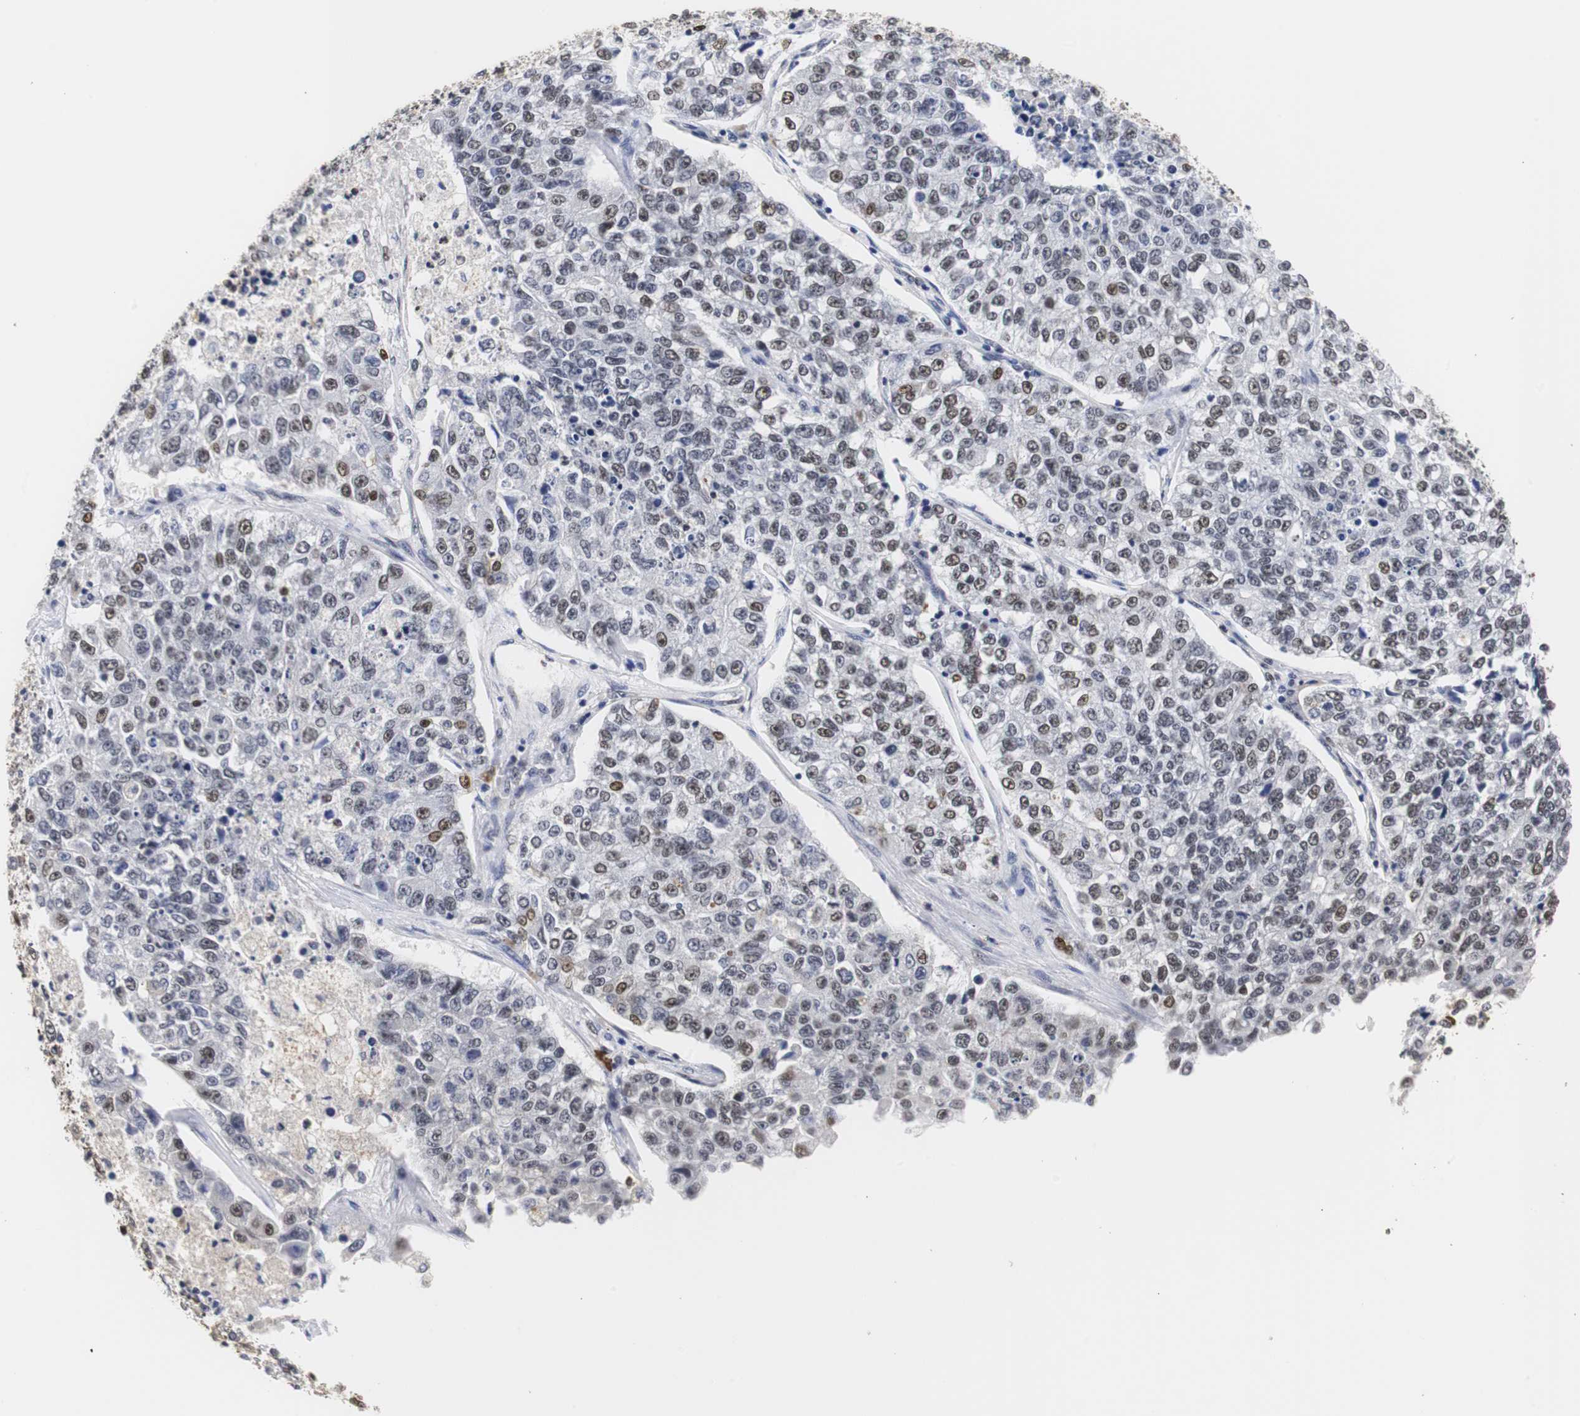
{"staining": {"intensity": "moderate", "quantity": "25%-75%", "location": "nuclear"}, "tissue": "lung cancer", "cell_type": "Tumor cells", "image_type": "cancer", "snomed": [{"axis": "morphology", "description": "Adenocarcinoma, NOS"}, {"axis": "topography", "description": "Lung"}], "caption": "Human lung adenocarcinoma stained for a protein (brown) reveals moderate nuclear positive expression in about 25%-75% of tumor cells.", "gene": "ZFC3H1", "patient": {"sex": "male", "age": 49}}